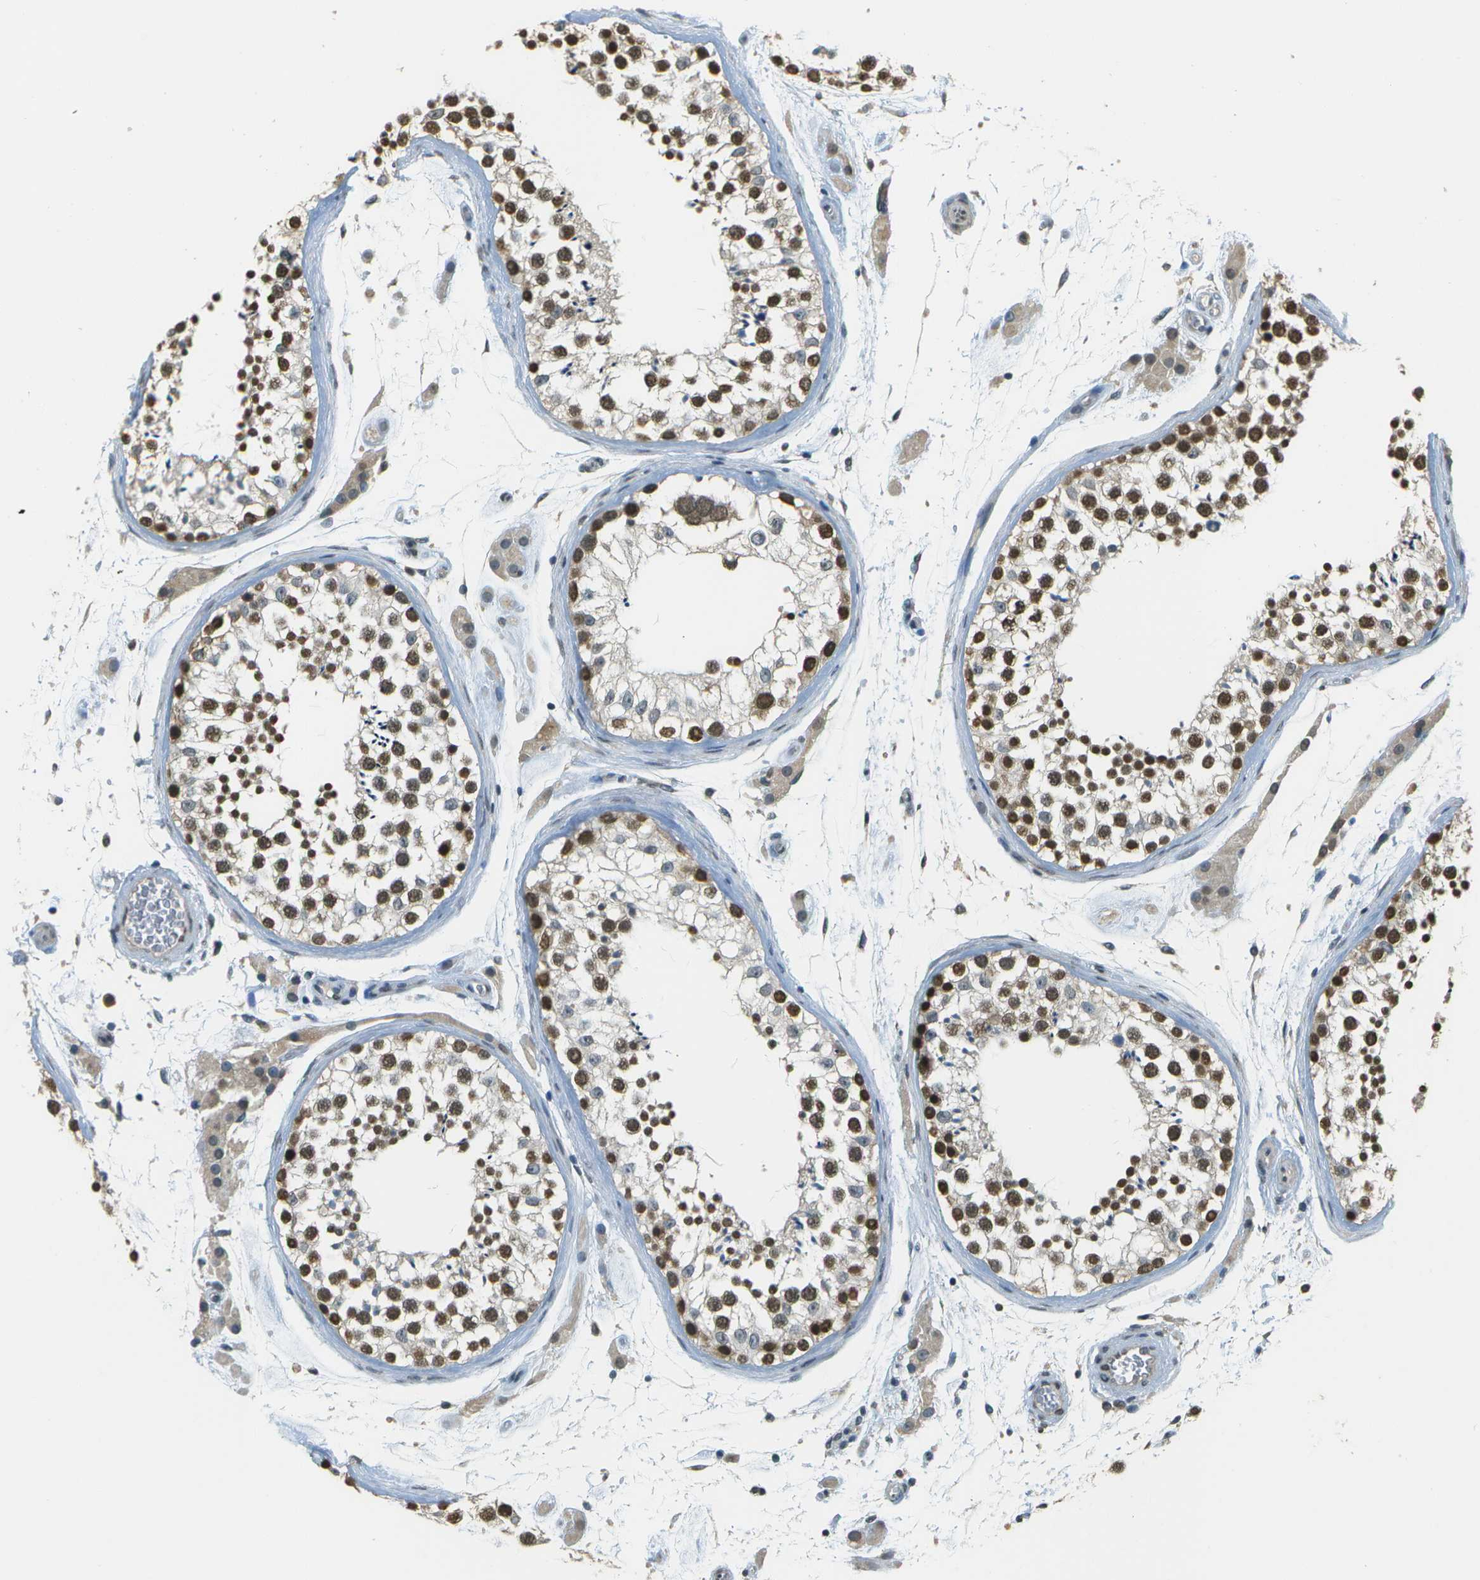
{"staining": {"intensity": "strong", "quantity": ">75%", "location": "nuclear"}, "tissue": "testis", "cell_type": "Cells in seminiferous ducts", "image_type": "normal", "snomed": [{"axis": "morphology", "description": "Normal tissue, NOS"}, {"axis": "topography", "description": "Testis"}], "caption": "Strong nuclear staining is seen in approximately >75% of cells in seminiferous ducts in unremarkable testis. (IHC, brightfield microscopy, high magnification).", "gene": "ABL2", "patient": {"sex": "male", "age": 46}}